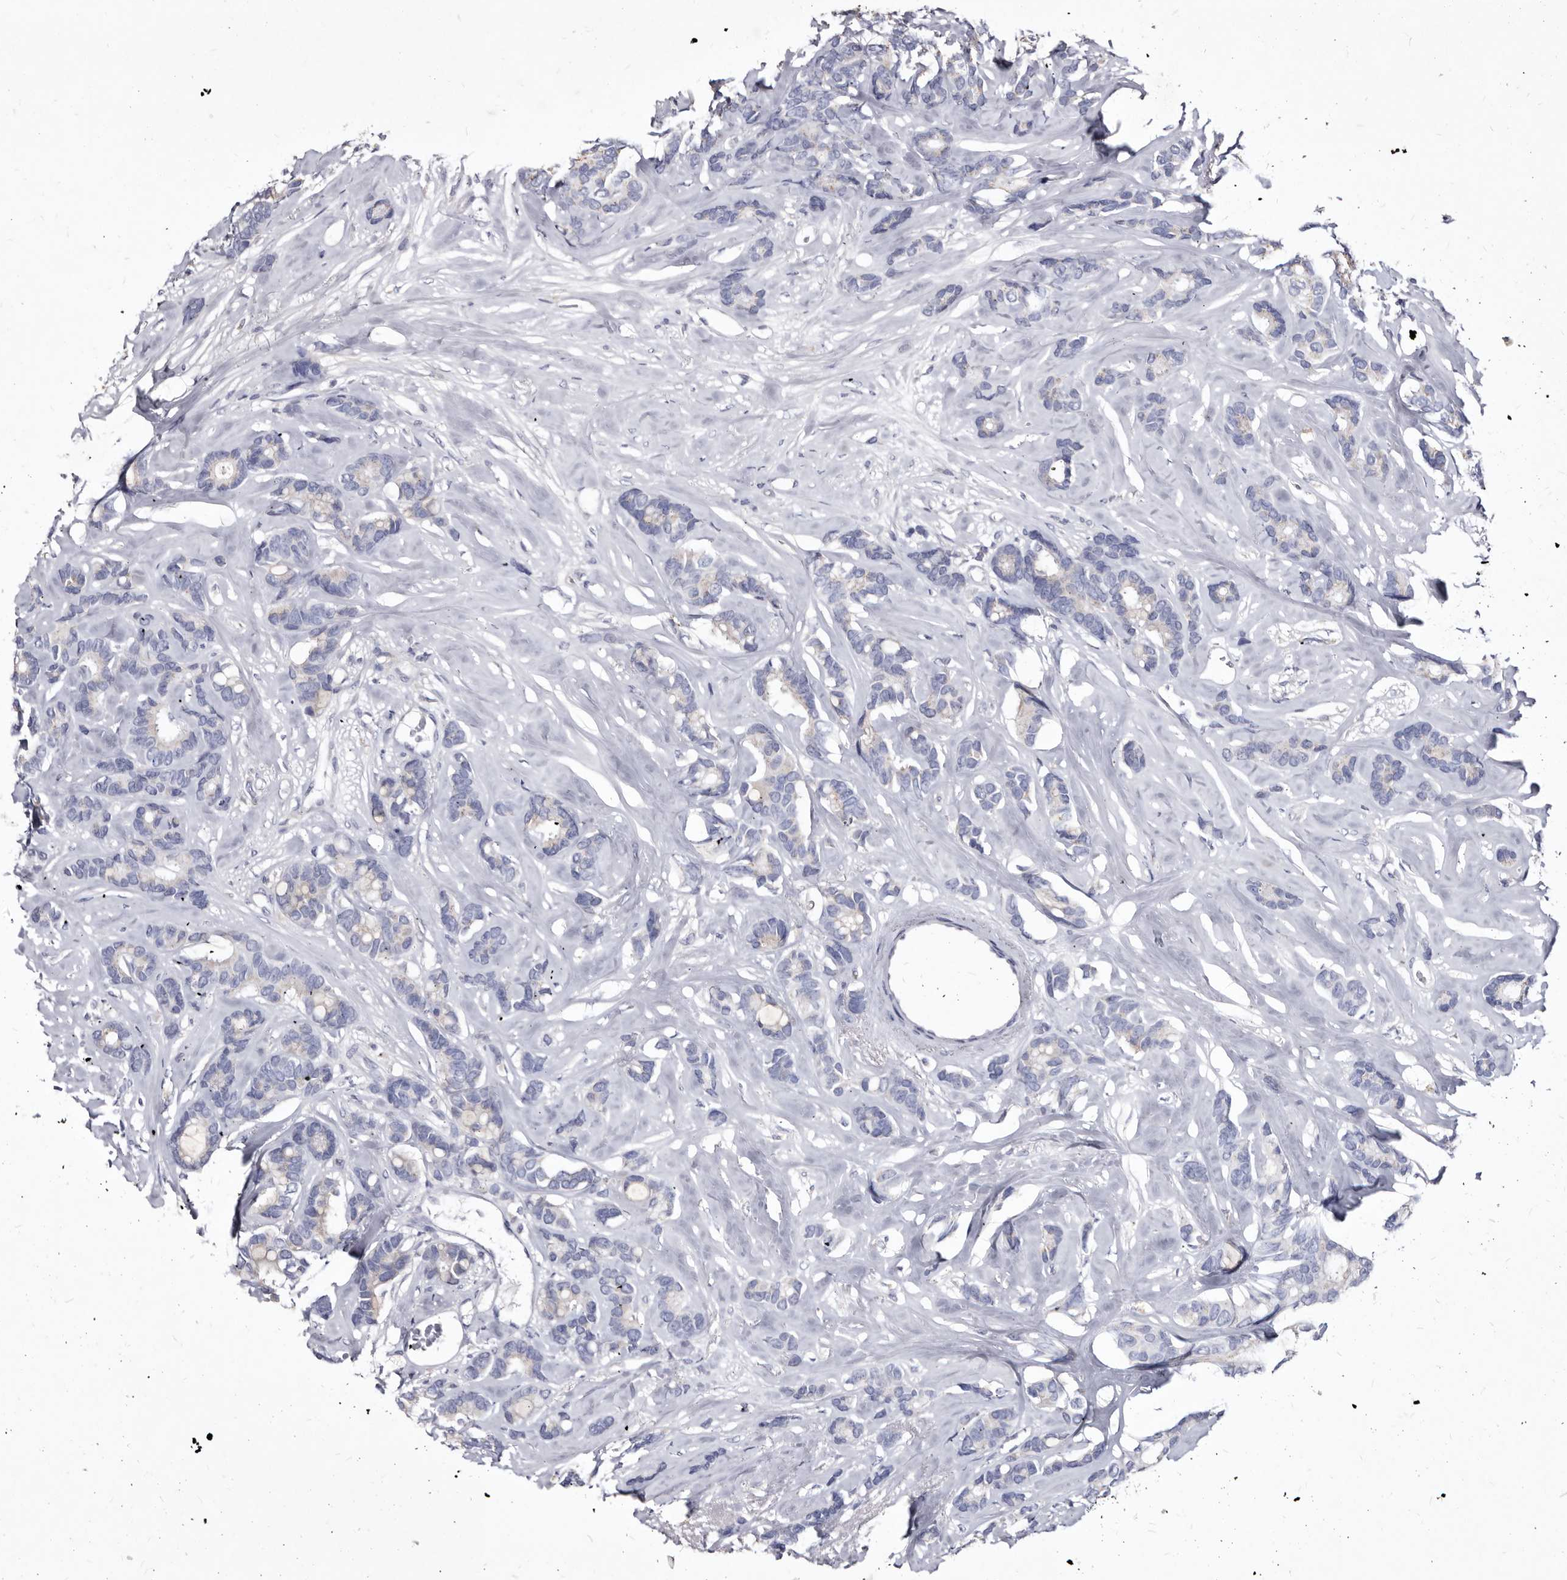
{"staining": {"intensity": "negative", "quantity": "none", "location": "none"}, "tissue": "breast cancer", "cell_type": "Tumor cells", "image_type": "cancer", "snomed": [{"axis": "morphology", "description": "Duct carcinoma"}, {"axis": "topography", "description": "Breast"}], "caption": "A histopathology image of breast cancer stained for a protein demonstrates no brown staining in tumor cells. (Brightfield microscopy of DAB (3,3'-diaminobenzidine) immunohistochemistry at high magnification).", "gene": "SLC39A2", "patient": {"sex": "female", "age": 87}}